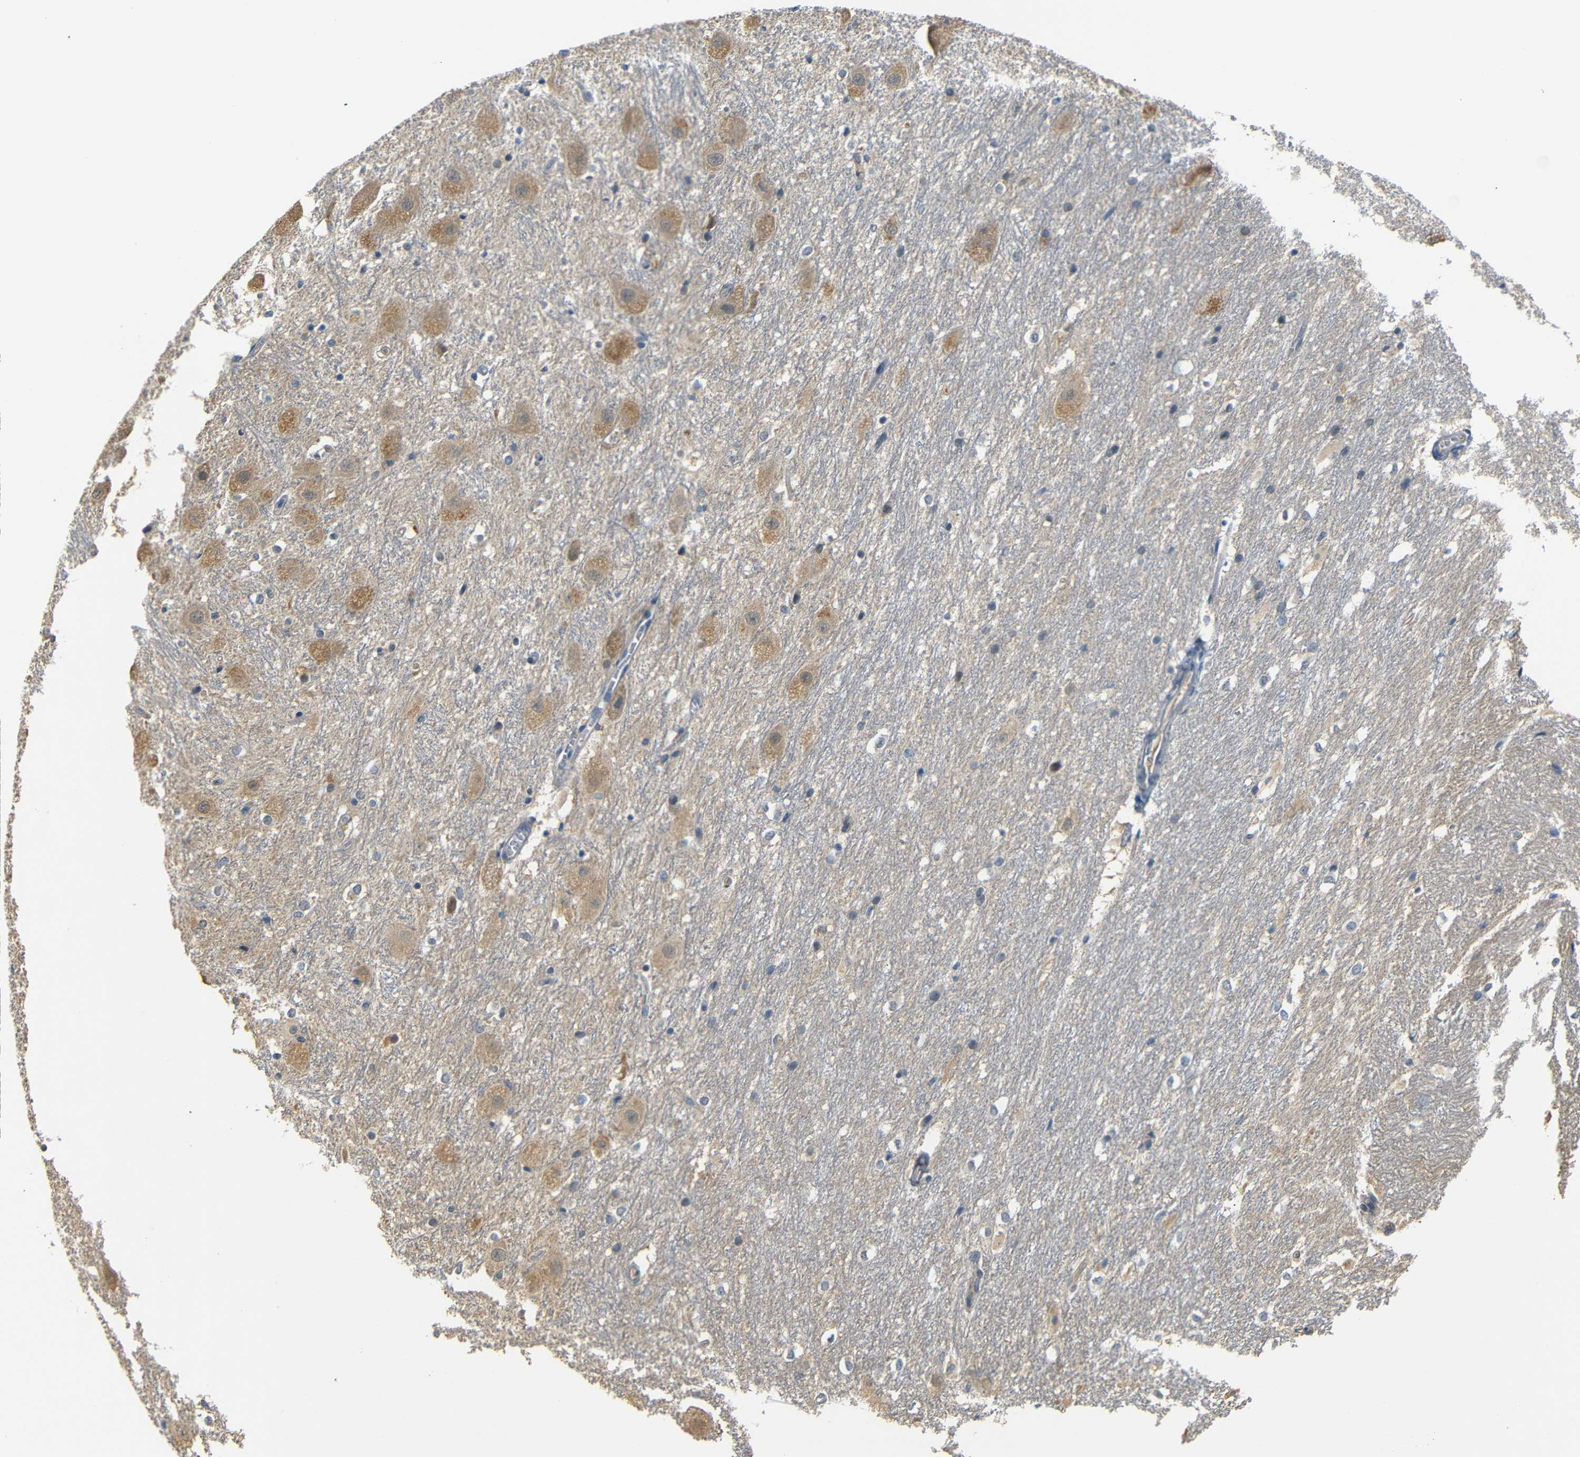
{"staining": {"intensity": "weak", "quantity": "<25%", "location": "cytoplasmic/membranous"}, "tissue": "hippocampus", "cell_type": "Glial cells", "image_type": "normal", "snomed": [{"axis": "morphology", "description": "Normal tissue, NOS"}, {"axis": "topography", "description": "Hippocampus"}], "caption": "IHC of normal human hippocampus shows no staining in glial cells.", "gene": "SFN", "patient": {"sex": "female", "age": 19}}